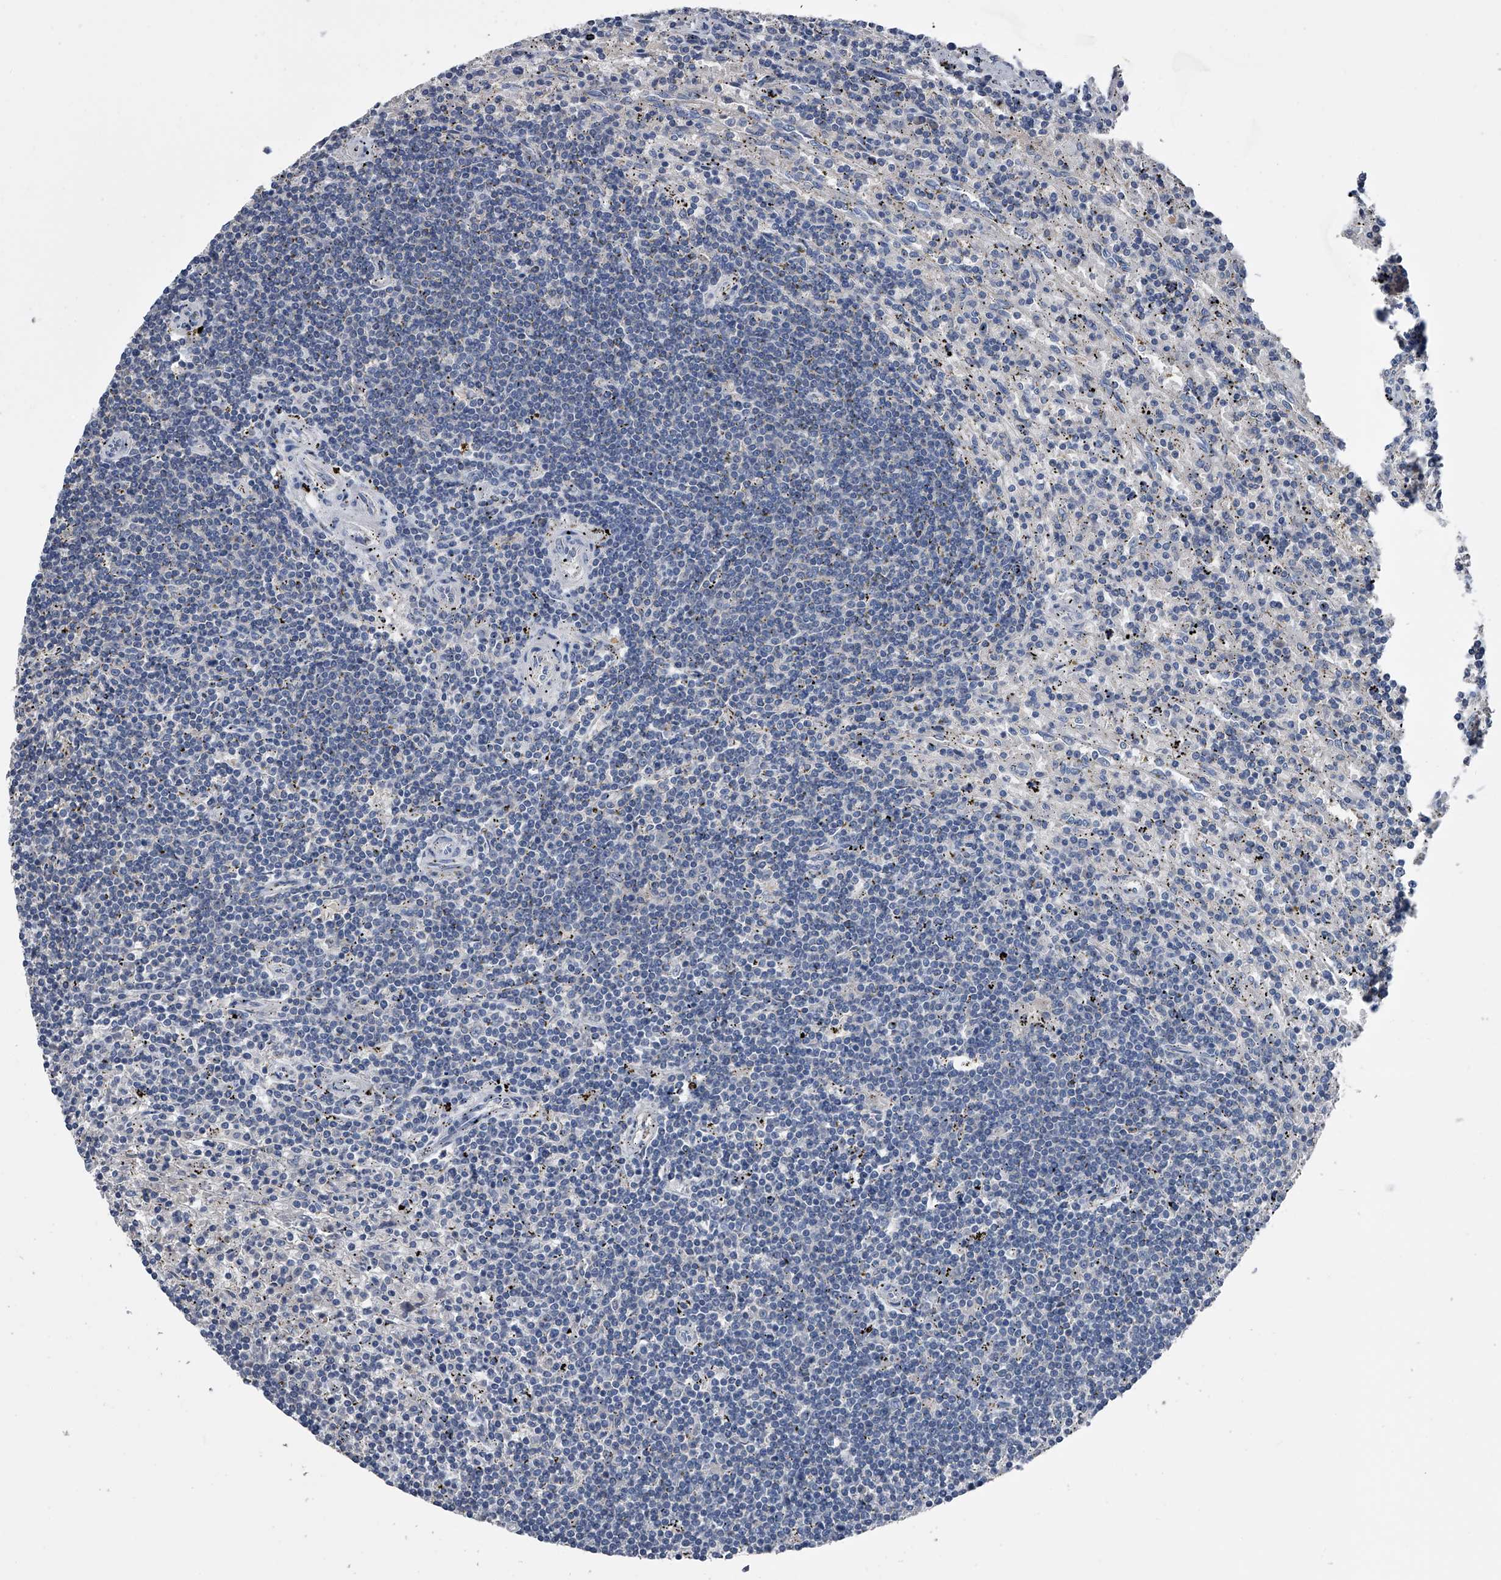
{"staining": {"intensity": "negative", "quantity": "none", "location": "none"}, "tissue": "lymphoma", "cell_type": "Tumor cells", "image_type": "cancer", "snomed": [{"axis": "morphology", "description": "Malignant lymphoma, non-Hodgkin's type, Low grade"}, {"axis": "topography", "description": "Spleen"}], "caption": "There is no significant staining in tumor cells of lymphoma. (DAB (3,3'-diaminobenzidine) immunohistochemistry with hematoxylin counter stain).", "gene": "KIF13A", "patient": {"sex": "male", "age": 76}}